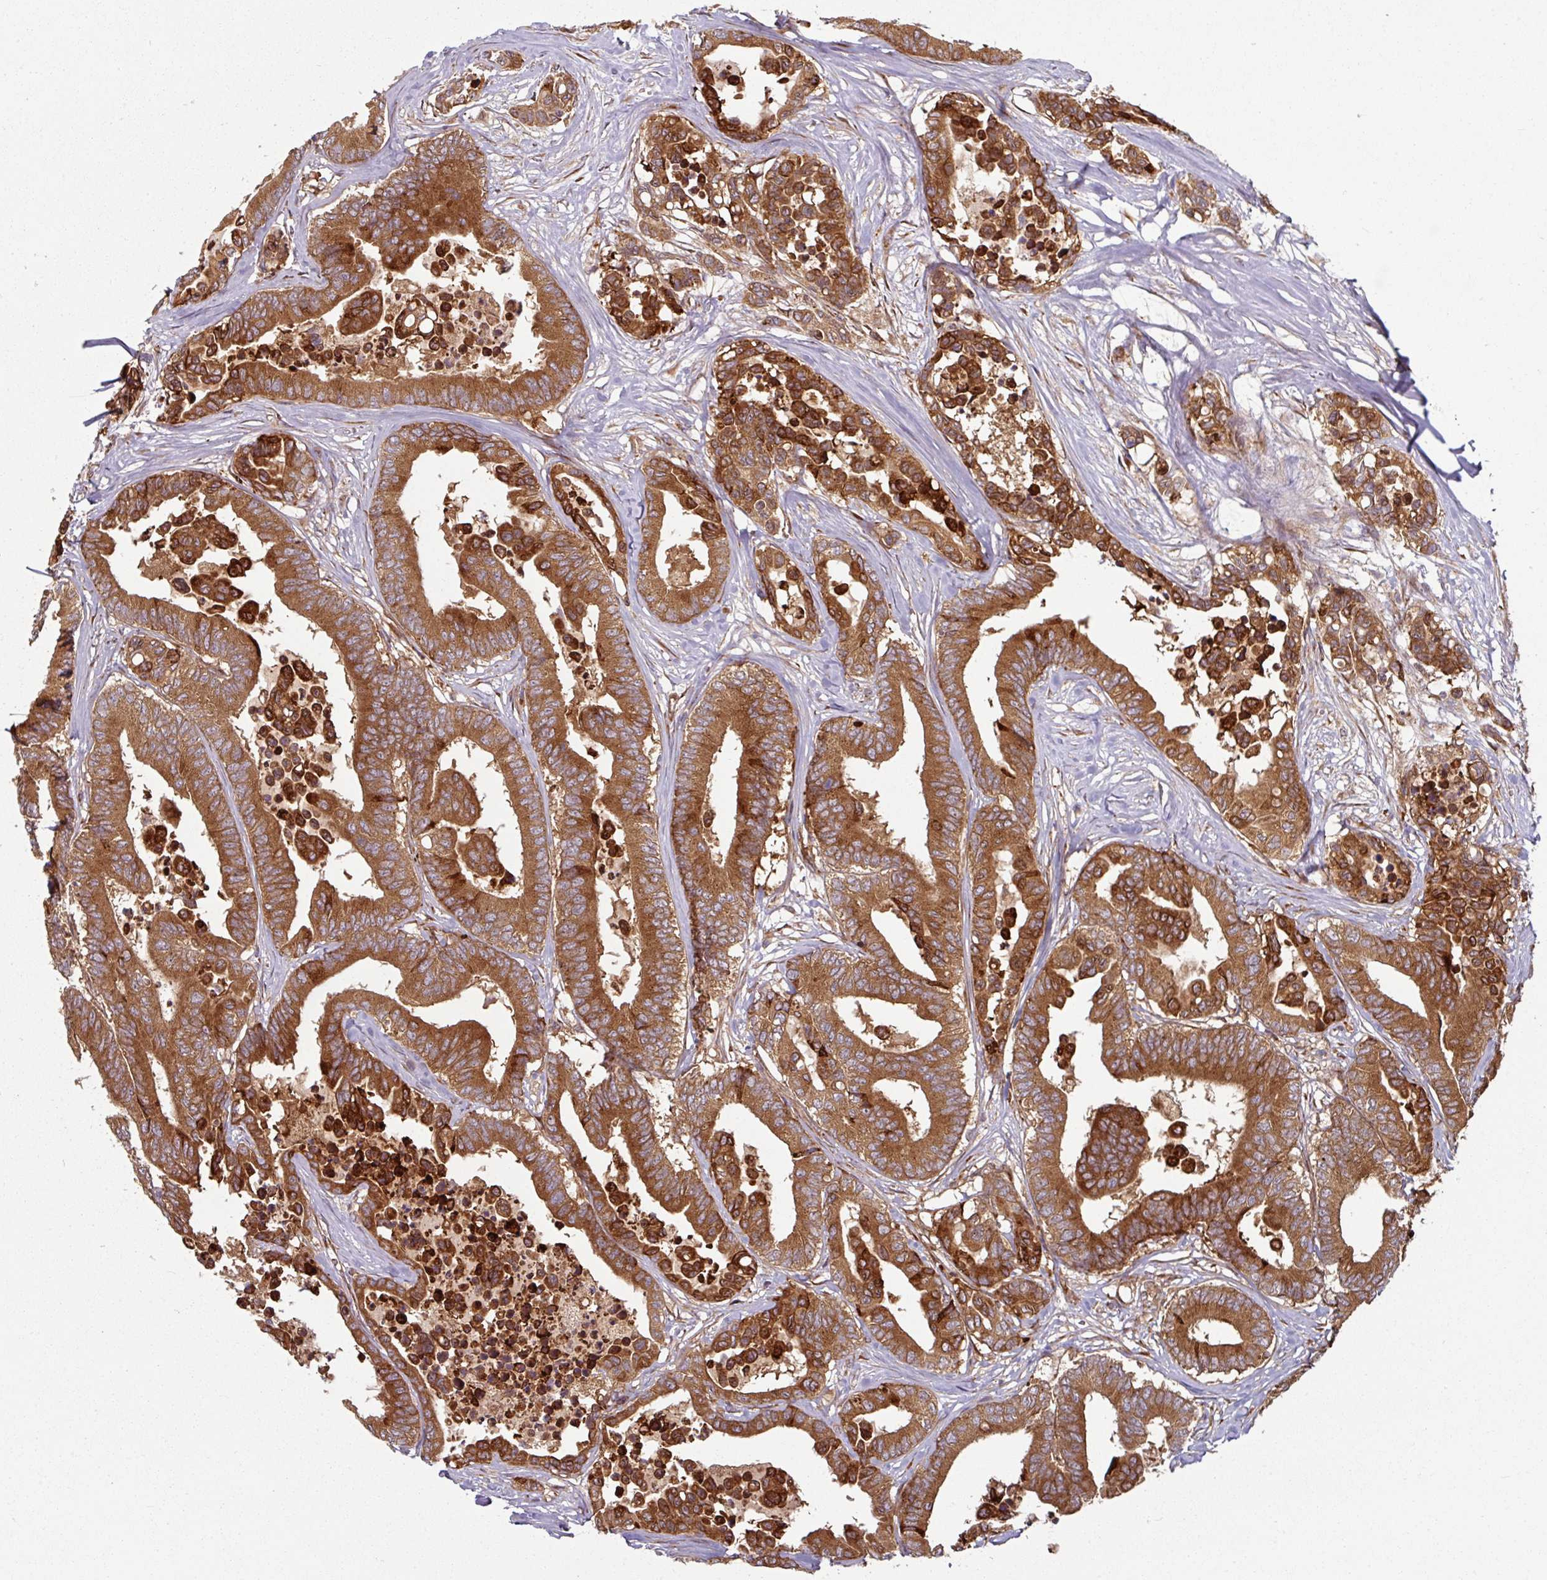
{"staining": {"intensity": "strong", "quantity": ">75%", "location": "cytoplasmic/membranous"}, "tissue": "colorectal cancer", "cell_type": "Tumor cells", "image_type": "cancer", "snomed": [{"axis": "morphology", "description": "Normal tissue, NOS"}, {"axis": "morphology", "description": "Adenocarcinoma, NOS"}, {"axis": "topography", "description": "Colon"}], "caption": "Strong cytoplasmic/membranous expression for a protein is present in approximately >75% of tumor cells of adenocarcinoma (colorectal) using immunohistochemistry (IHC).", "gene": "RAB5A", "patient": {"sex": "male", "age": 82}}